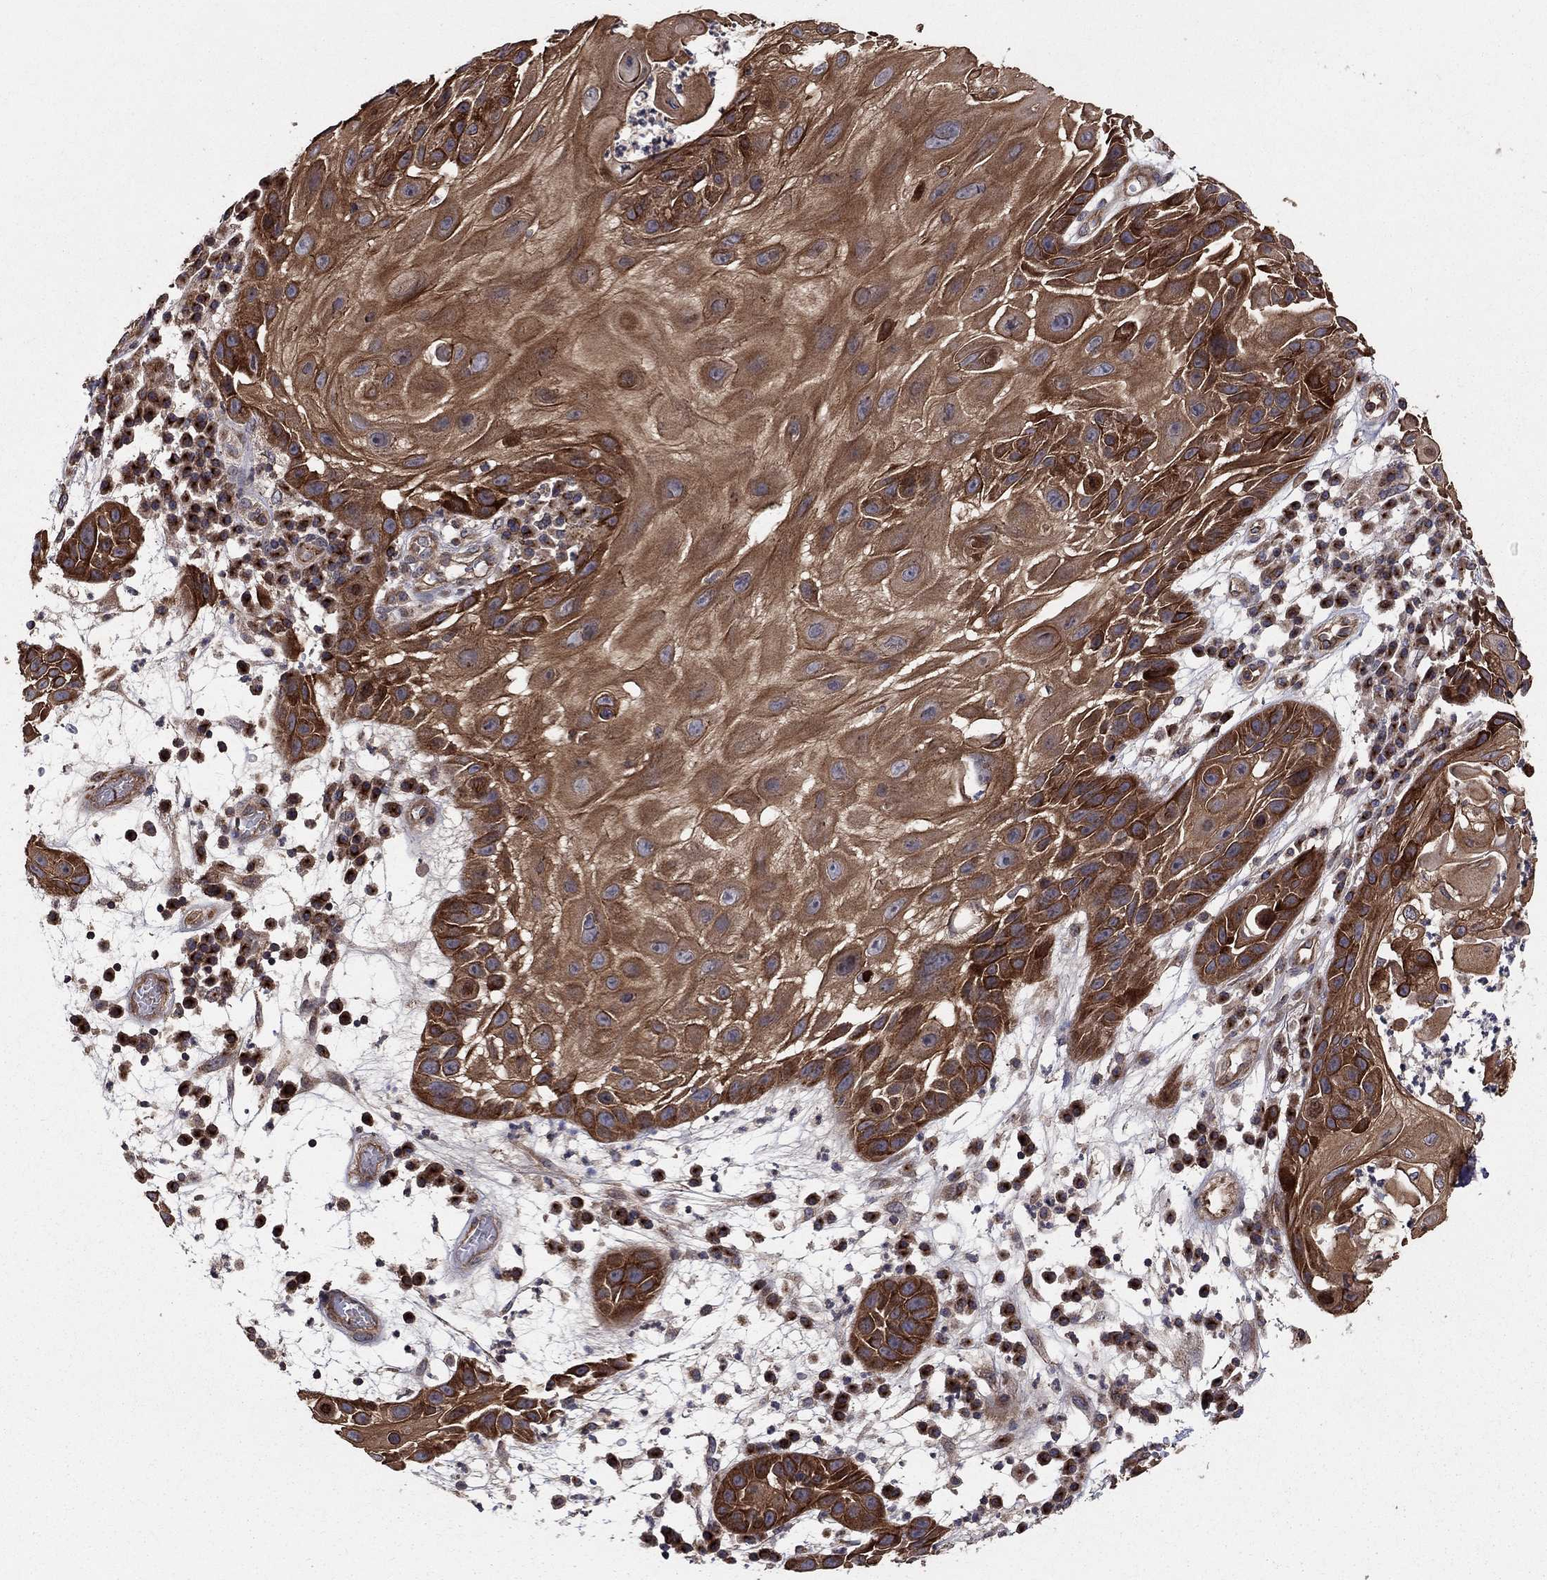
{"staining": {"intensity": "strong", "quantity": "25%-75%", "location": "cytoplasmic/membranous"}, "tissue": "skin cancer", "cell_type": "Tumor cells", "image_type": "cancer", "snomed": [{"axis": "morphology", "description": "Normal tissue, NOS"}, {"axis": "morphology", "description": "Squamous cell carcinoma, NOS"}, {"axis": "topography", "description": "Skin"}], "caption": "An image of squamous cell carcinoma (skin) stained for a protein displays strong cytoplasmic/membranous brown staining in tumor cells. (brown staining indicates protein expression, while blue staining denotes nuclei).", "gene": "BMERB1", "patient": {"sex": "male", "age": 79}}